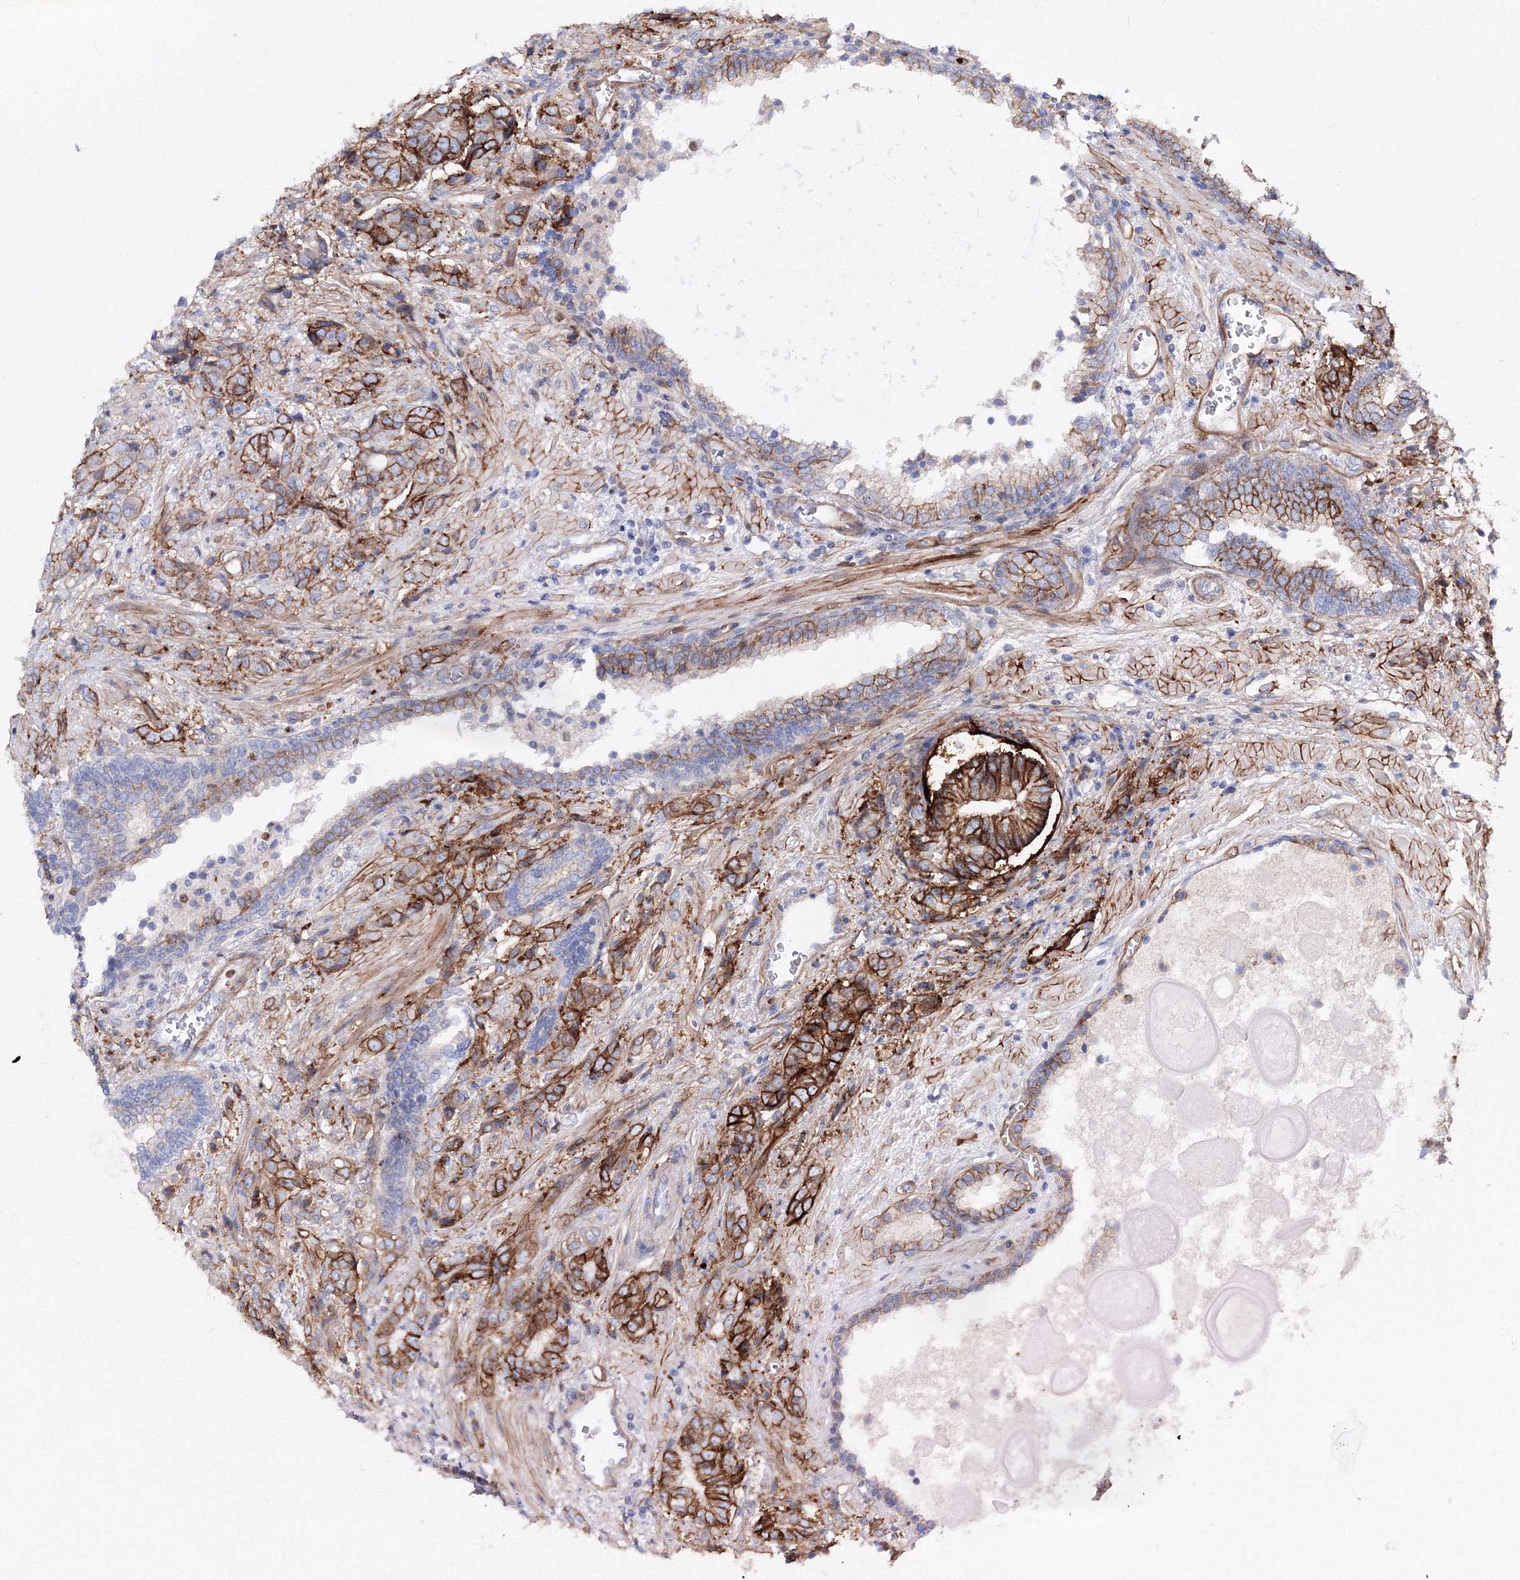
{"staining": {"intensity": "strong", "quantity": ">75%", "location": "cytoplasmic/membranous"}, "tissue": "prostate cancer", "cell_type": "Tumor cells", "image_type": "cancer", "snomed": [{"axis": "morphology", "description": "Adenocarcinoma, High grade"}, {"axis": "topography", "description": "Prostate"}], "caption": "A brown stain shows strong cytoplasmic/membranous staining of a protein in human prostate cancer tumor cells. (DAB (3,3'-diaminobenzidine) IHC with brightfield microscopy, high magnification).", "gene": "C11orf52", "patient": {"sex": "male", "age": 57}}